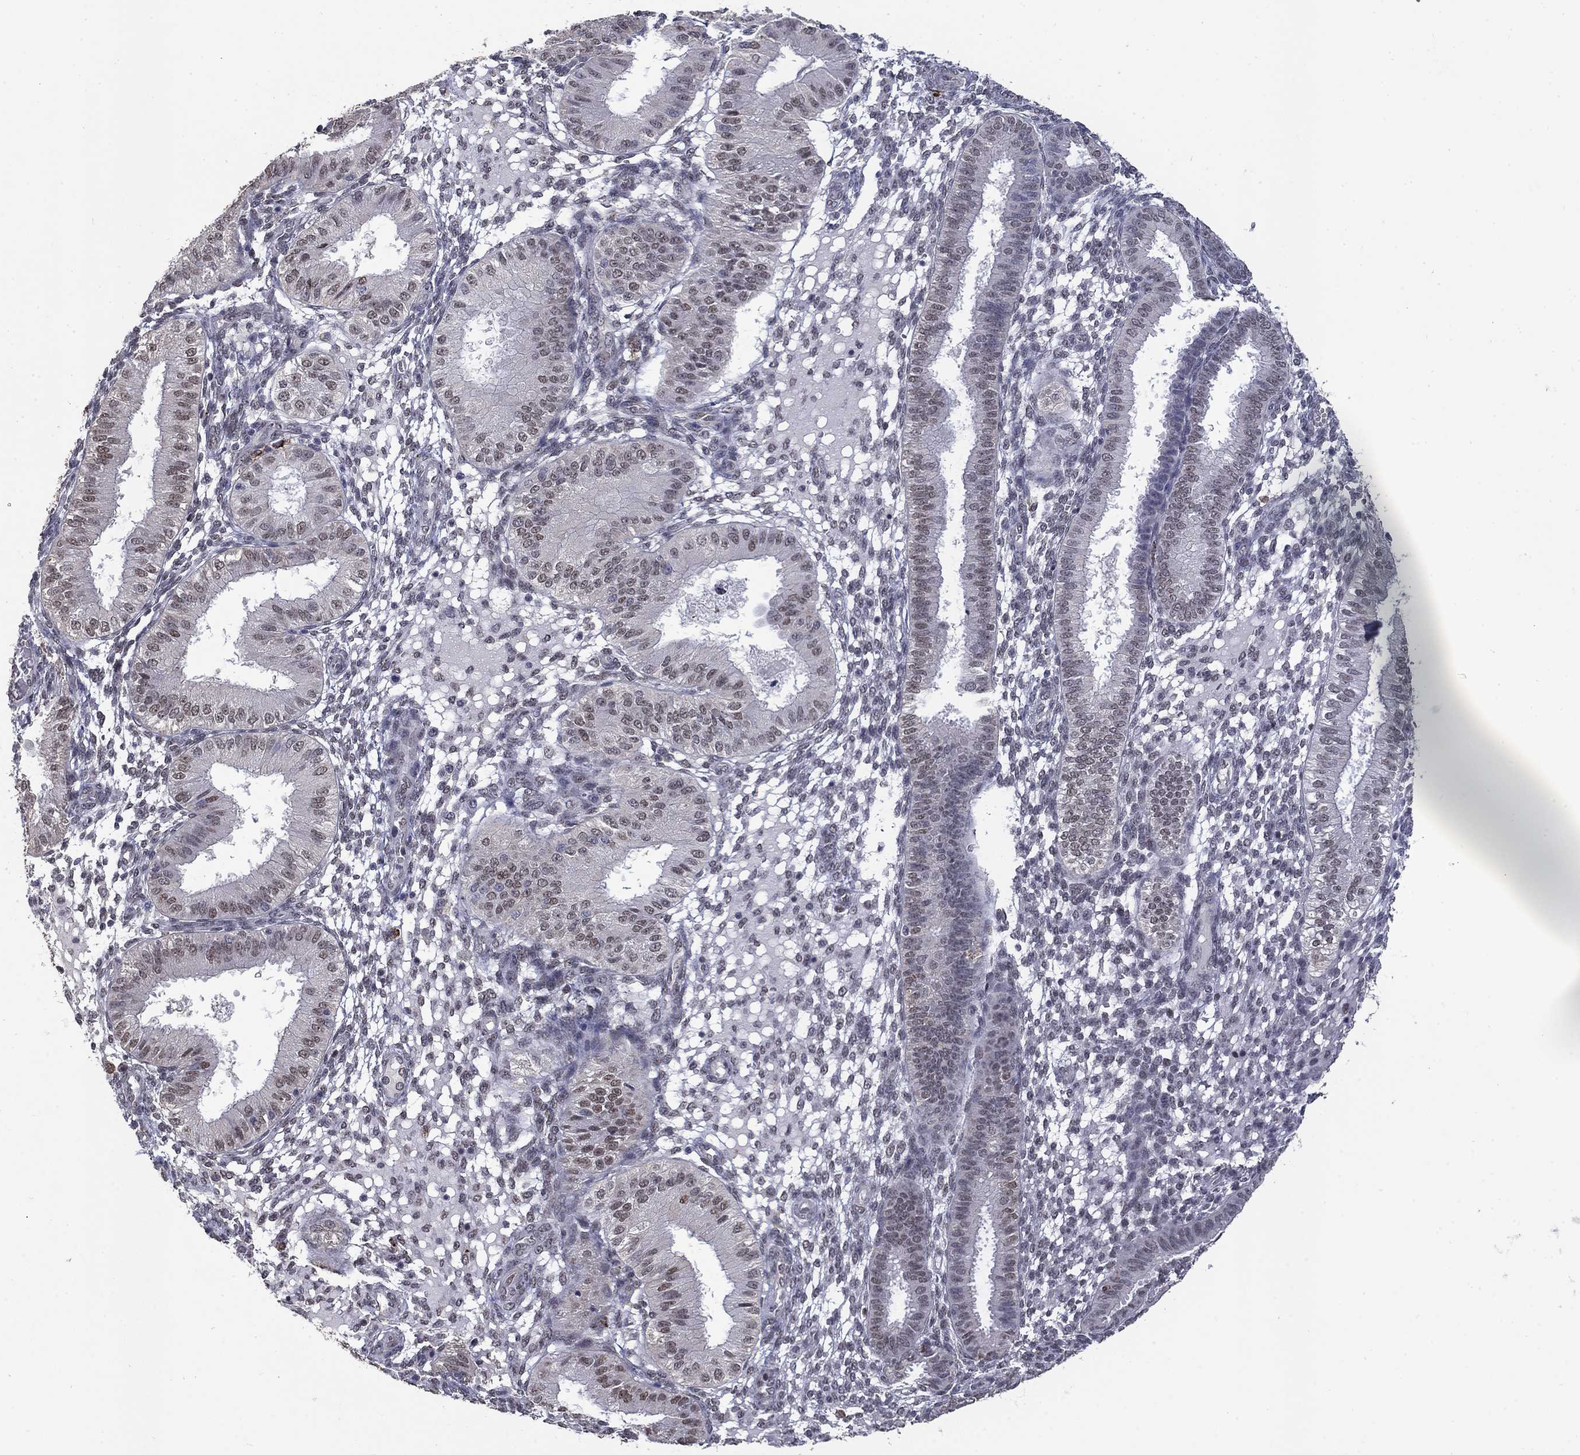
{"staining": {"intensity": "weak", "quantity": "25%-75%", "location": "nuclear"}, "tissue": "endometrium", "cell_type": "Cells in endometrial stroma", "image_type": "normal", "snomed": [{"axis": "morphology", "description": "Normal tissue, NOS"}, {"axis": "topography", "description": "Endometrium"}], "caption": "A low amount of weak nuclear positivity is appreciated in about 25%-75% of cells in endometrial stroma in benign endometrium. The protein of interest is shown in brown color, while the nuclei are stained blue.", "gene": "GRIA3", "patient": {"sex": "female", "age": 43}}